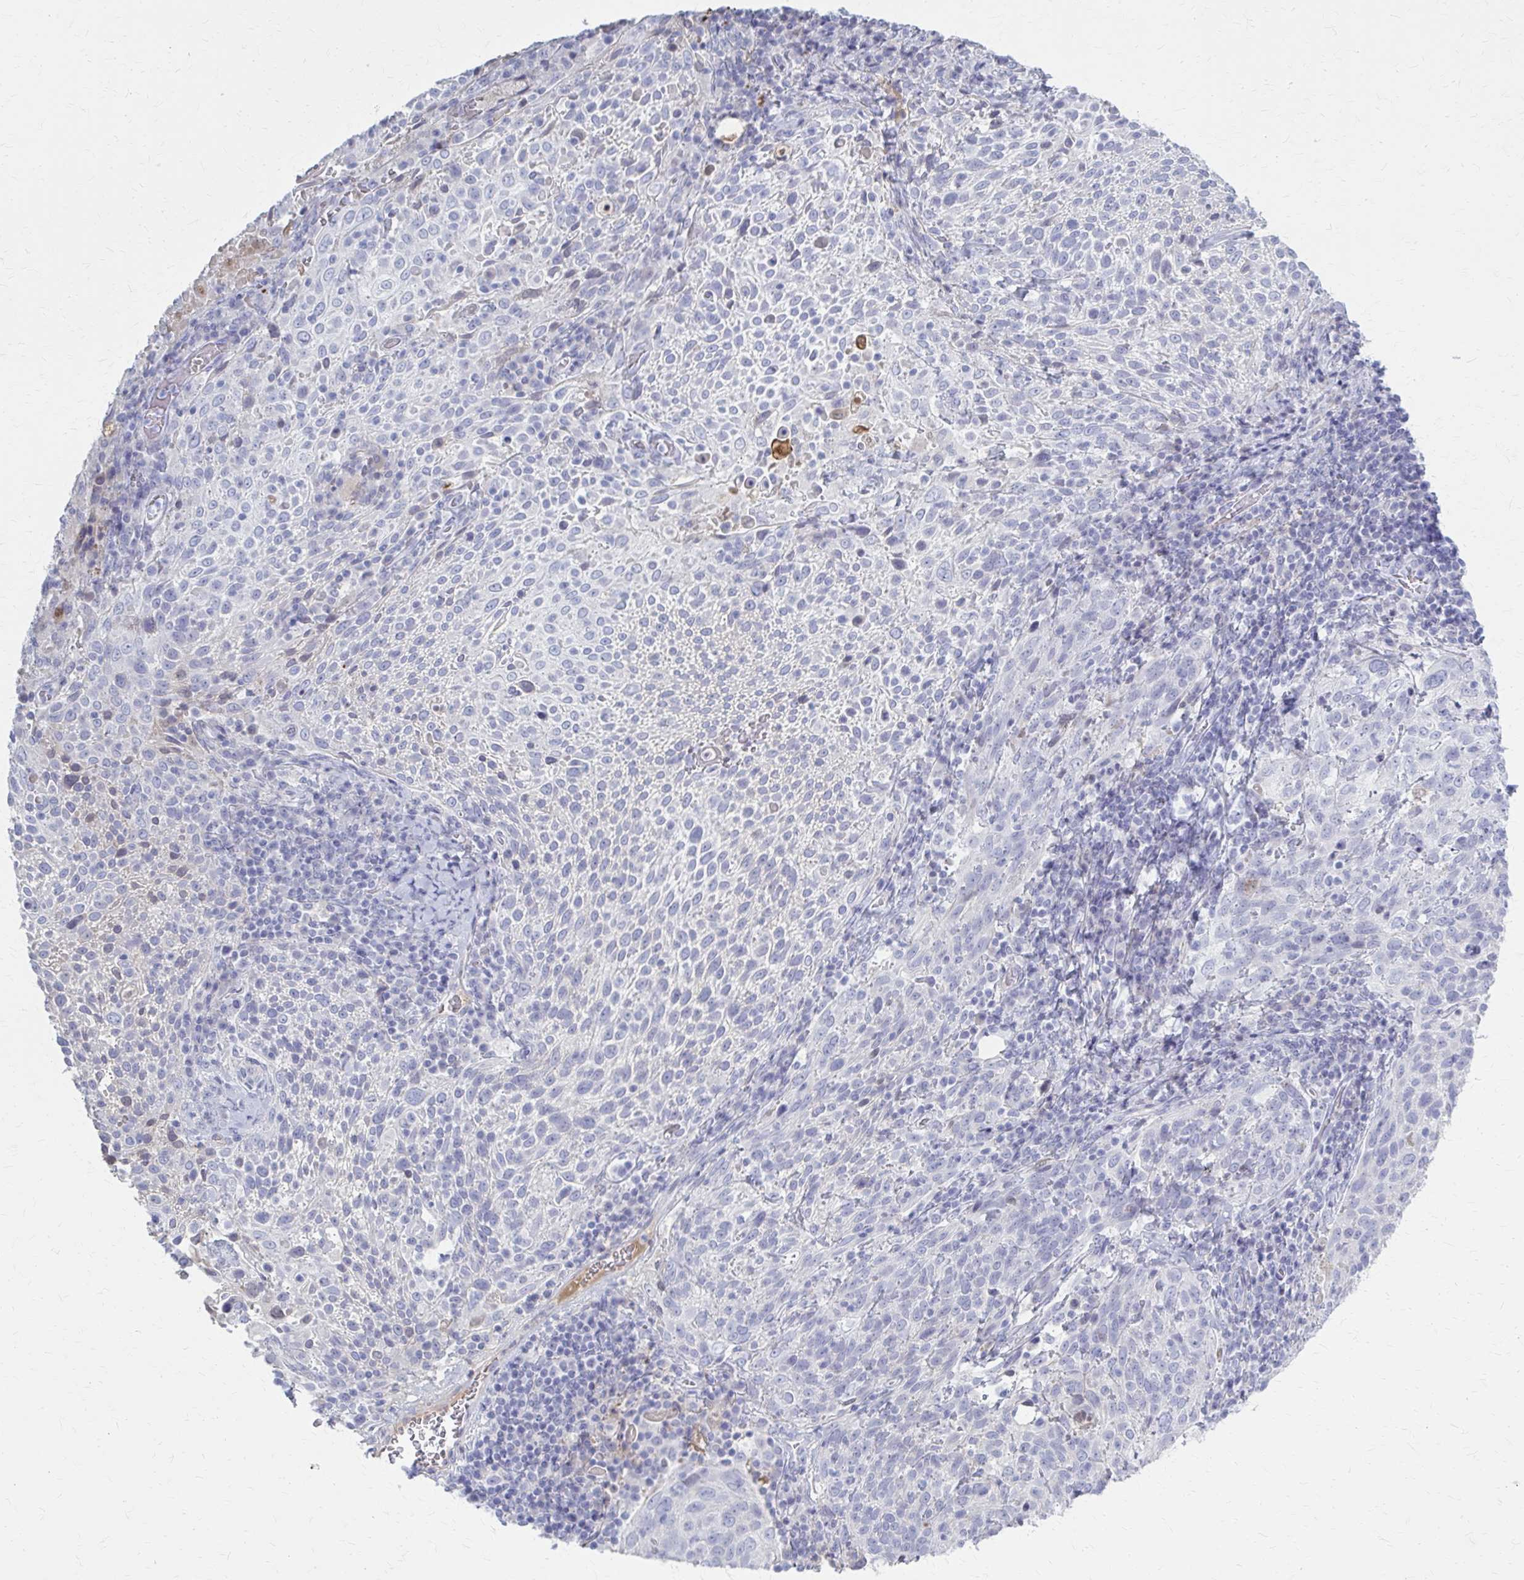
{"staining": {"intensity": "negative", "quantity": "none", "location": "none"}, "tissue": "cervical cancer", "cell_type": "Tumor cells", "image_type": "cancer", "snomed": [{"axis": "morphology", "description": "Squamous cell carcinoma, NOS"}, {"axis": "topography", "description": "Cervix"}], "caption": "Protein analysis of cervical squamous cell carcinoma shows no significant expression in tumor cells. (DAB (3,3'-diaminobenzidine) immunohistochemistry (IHC) with hematoxylin counter stain).", "gene": "SERPIND1", "patient": {"sex": "female", "age": 61}}